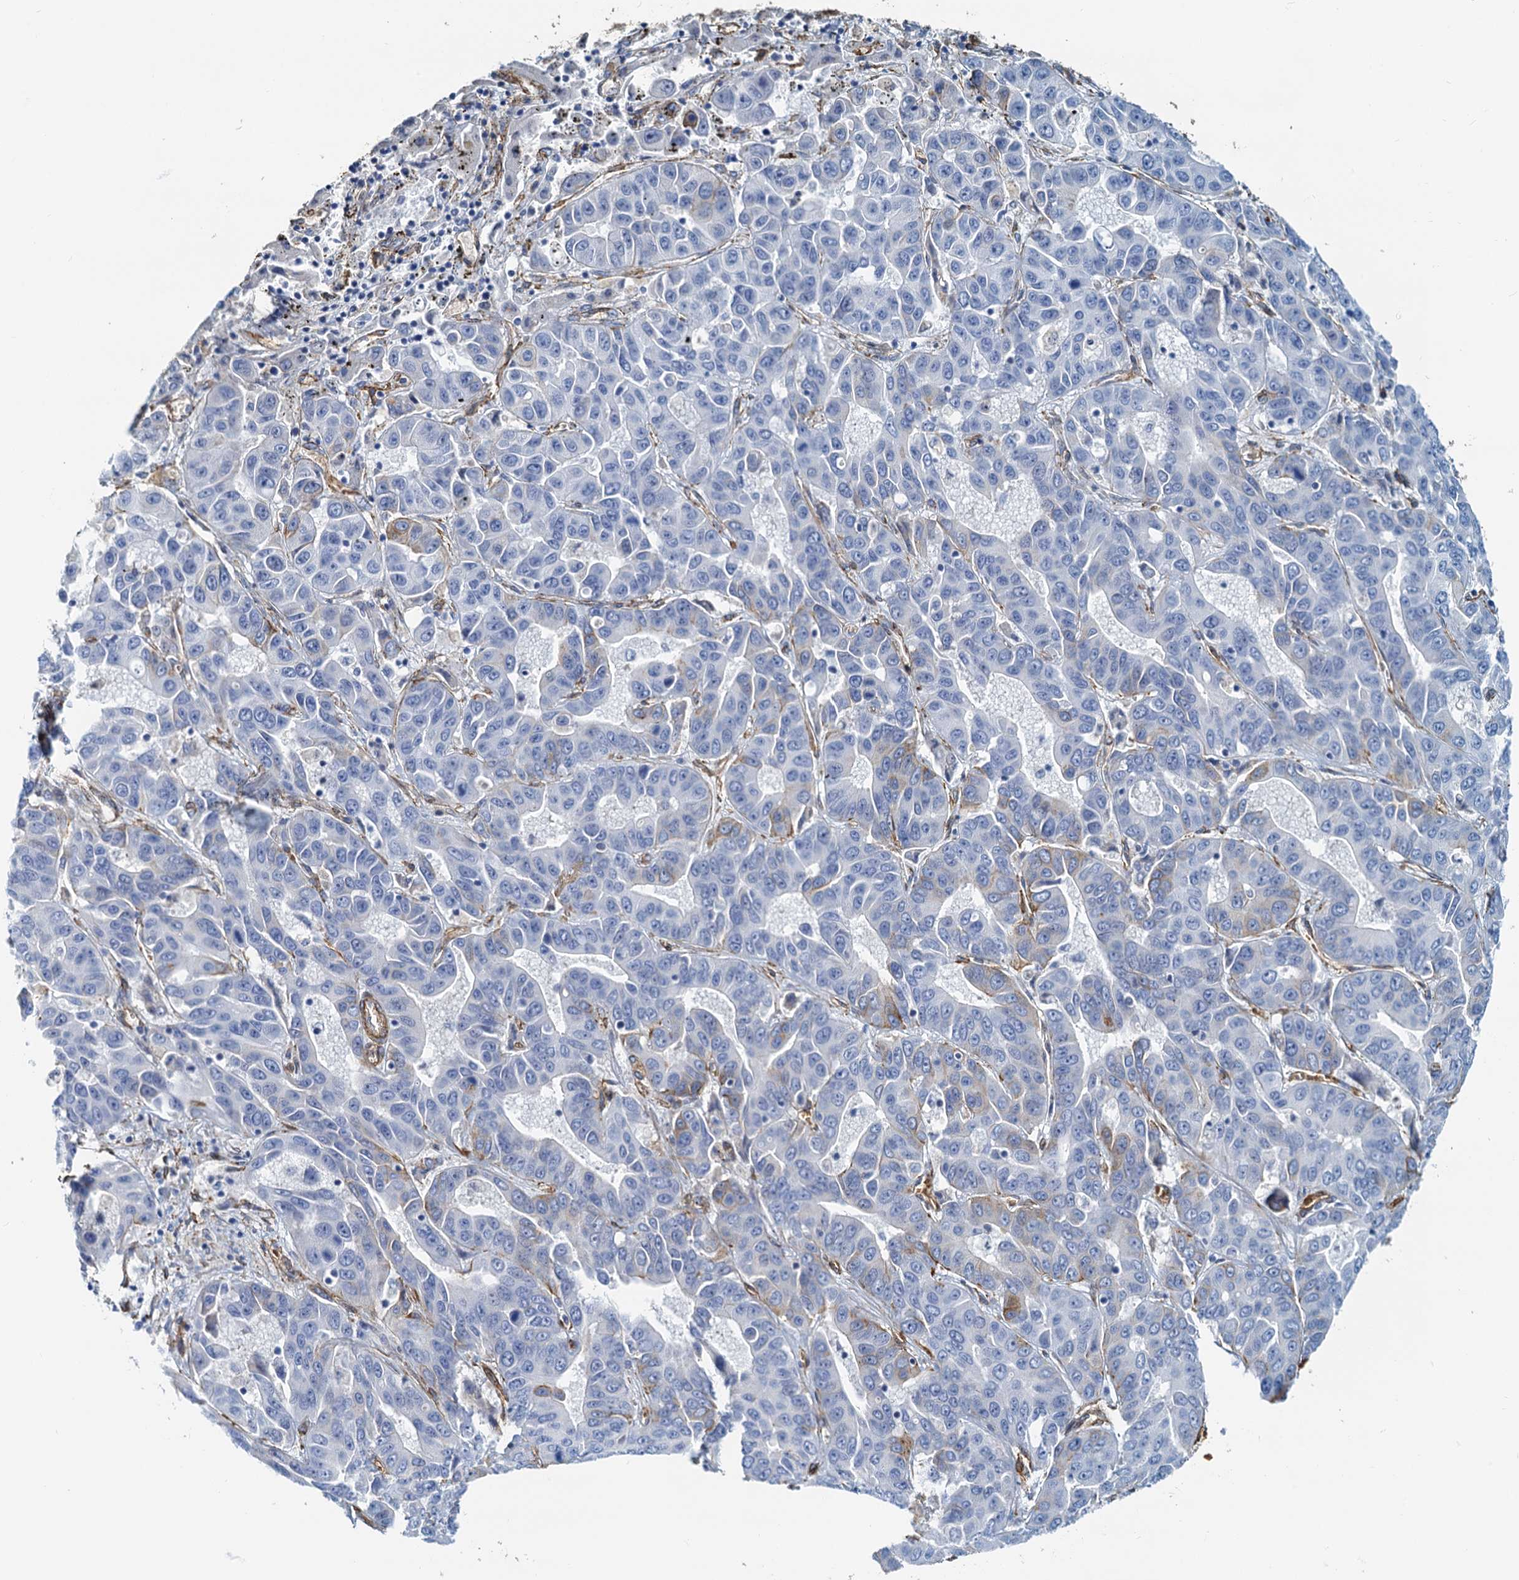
{"staining": {"intensity": "negative", "quantity": "none", "location": "none"}, "tissue": "liver cancer", "cell_type": "Tumor cells", "image_type": "cancer", "snomed": [{"axis": "morphology", "description": "Cholangiocarcinoma"}, {"axis": "topography", "description": "Liver"}], "caption": "An immunohistochemistry (IHC) photomicrograph of cholangiocarcinoma (liver) is shown. There is no staining in tumor cells of cholangiocarcinoma (liver).", "gene": "DGKG", "patient": {"sex": "female", "age": 52}}